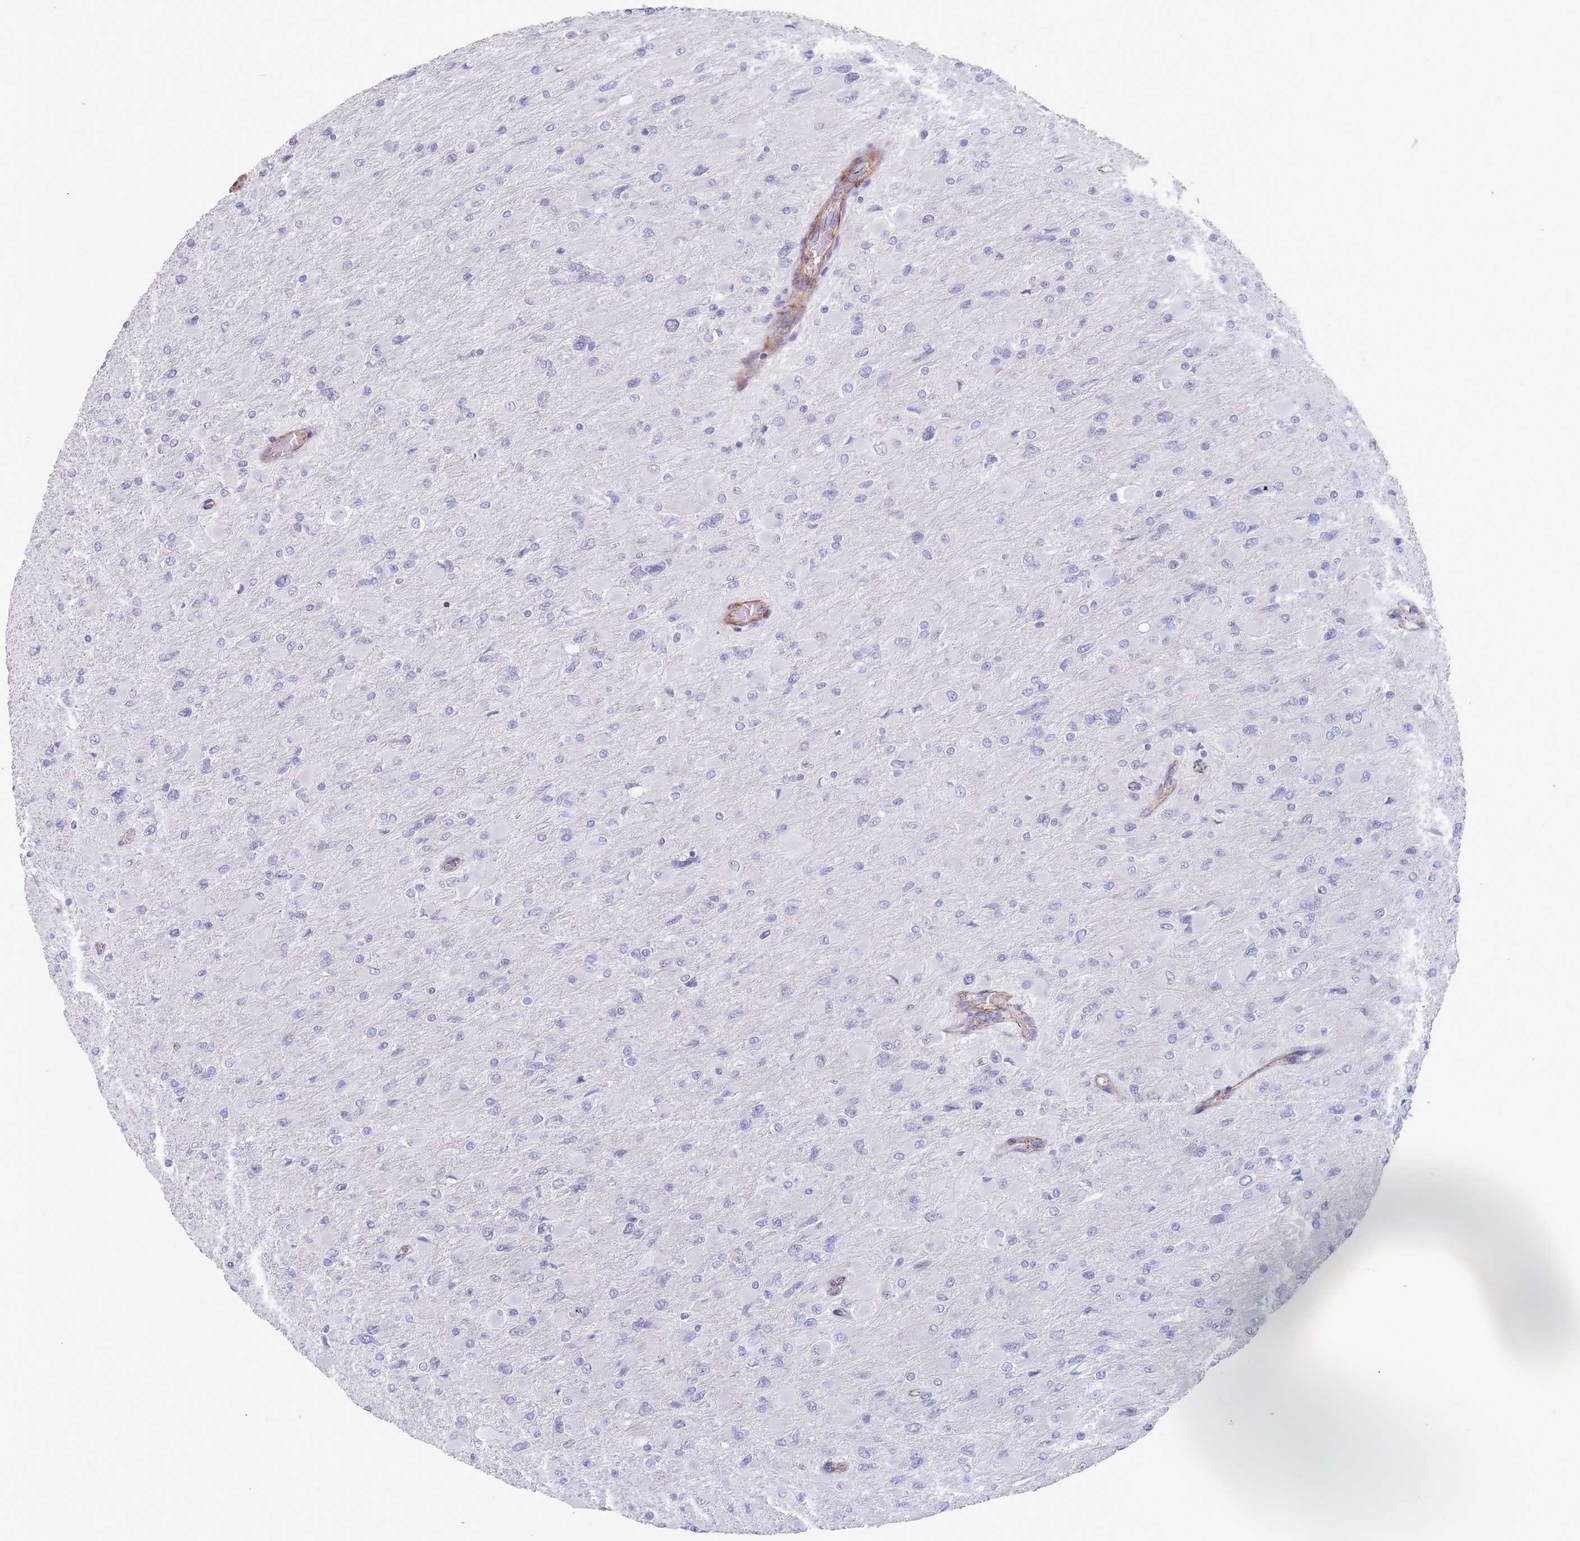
{"staining": {"intensity": "negative", "quantity": "none", "location": "none"}, "tissue": "glioma", "cell_type": "Tumor cells", "image_type": "cancer", "snomed": [{"axis": "morphology", "description": "Glioma, malignant, High grade"}, {"axis": "topography", "description": "Cerebral cortex"}], "caption": "Human glioma stained for a protein using immunohistochemistry (IHC) exhibits no positivity in tumor cells.", "gene": "OR5A2", "patient": {"sex": "female", "age": 36}}